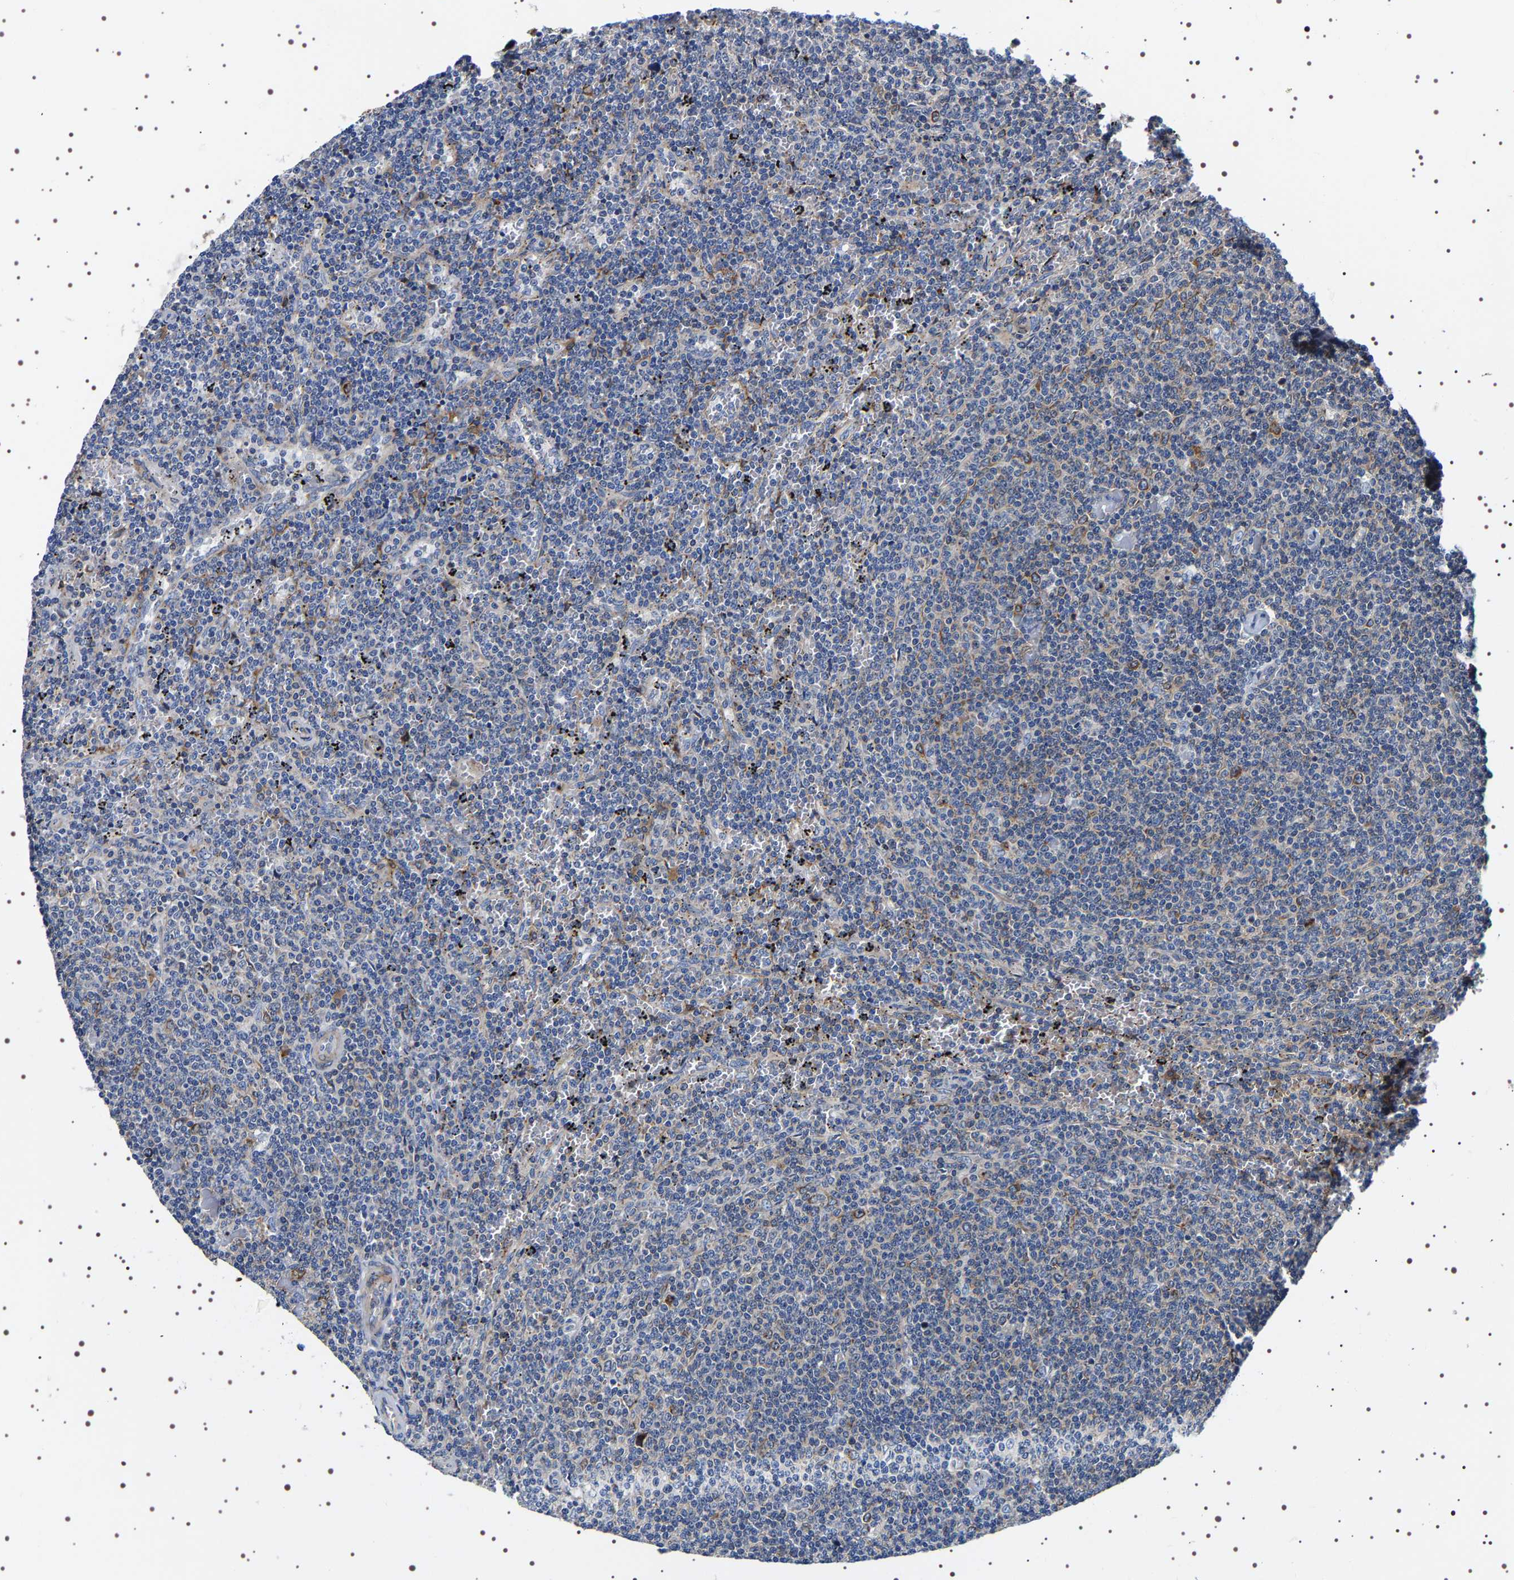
{"staining": {"intensity": "moderate", "quantity": "<25%", "location": "cytoplasmic/membranous"}, "tissue": "lymphoma", "cell_type": "Tumor cells", "image_type": "cancer", "snomed": [{"axis": "morphology", "description": "Malignant lymphoma, non-Hodgkin's type, Low grade"}, {"axis": "topography", "description": "Spleen"}], "caption": "About <25% of tumor cells in human low-grade malignant lymphoma, non-Hodgkin's type demonstrate moderate cytoplasmic/membranous protein positivity as visualized by brown immunohistochemical staining.", "gene": "SQLE", "patient": {"sex": "female", "age": 50}}